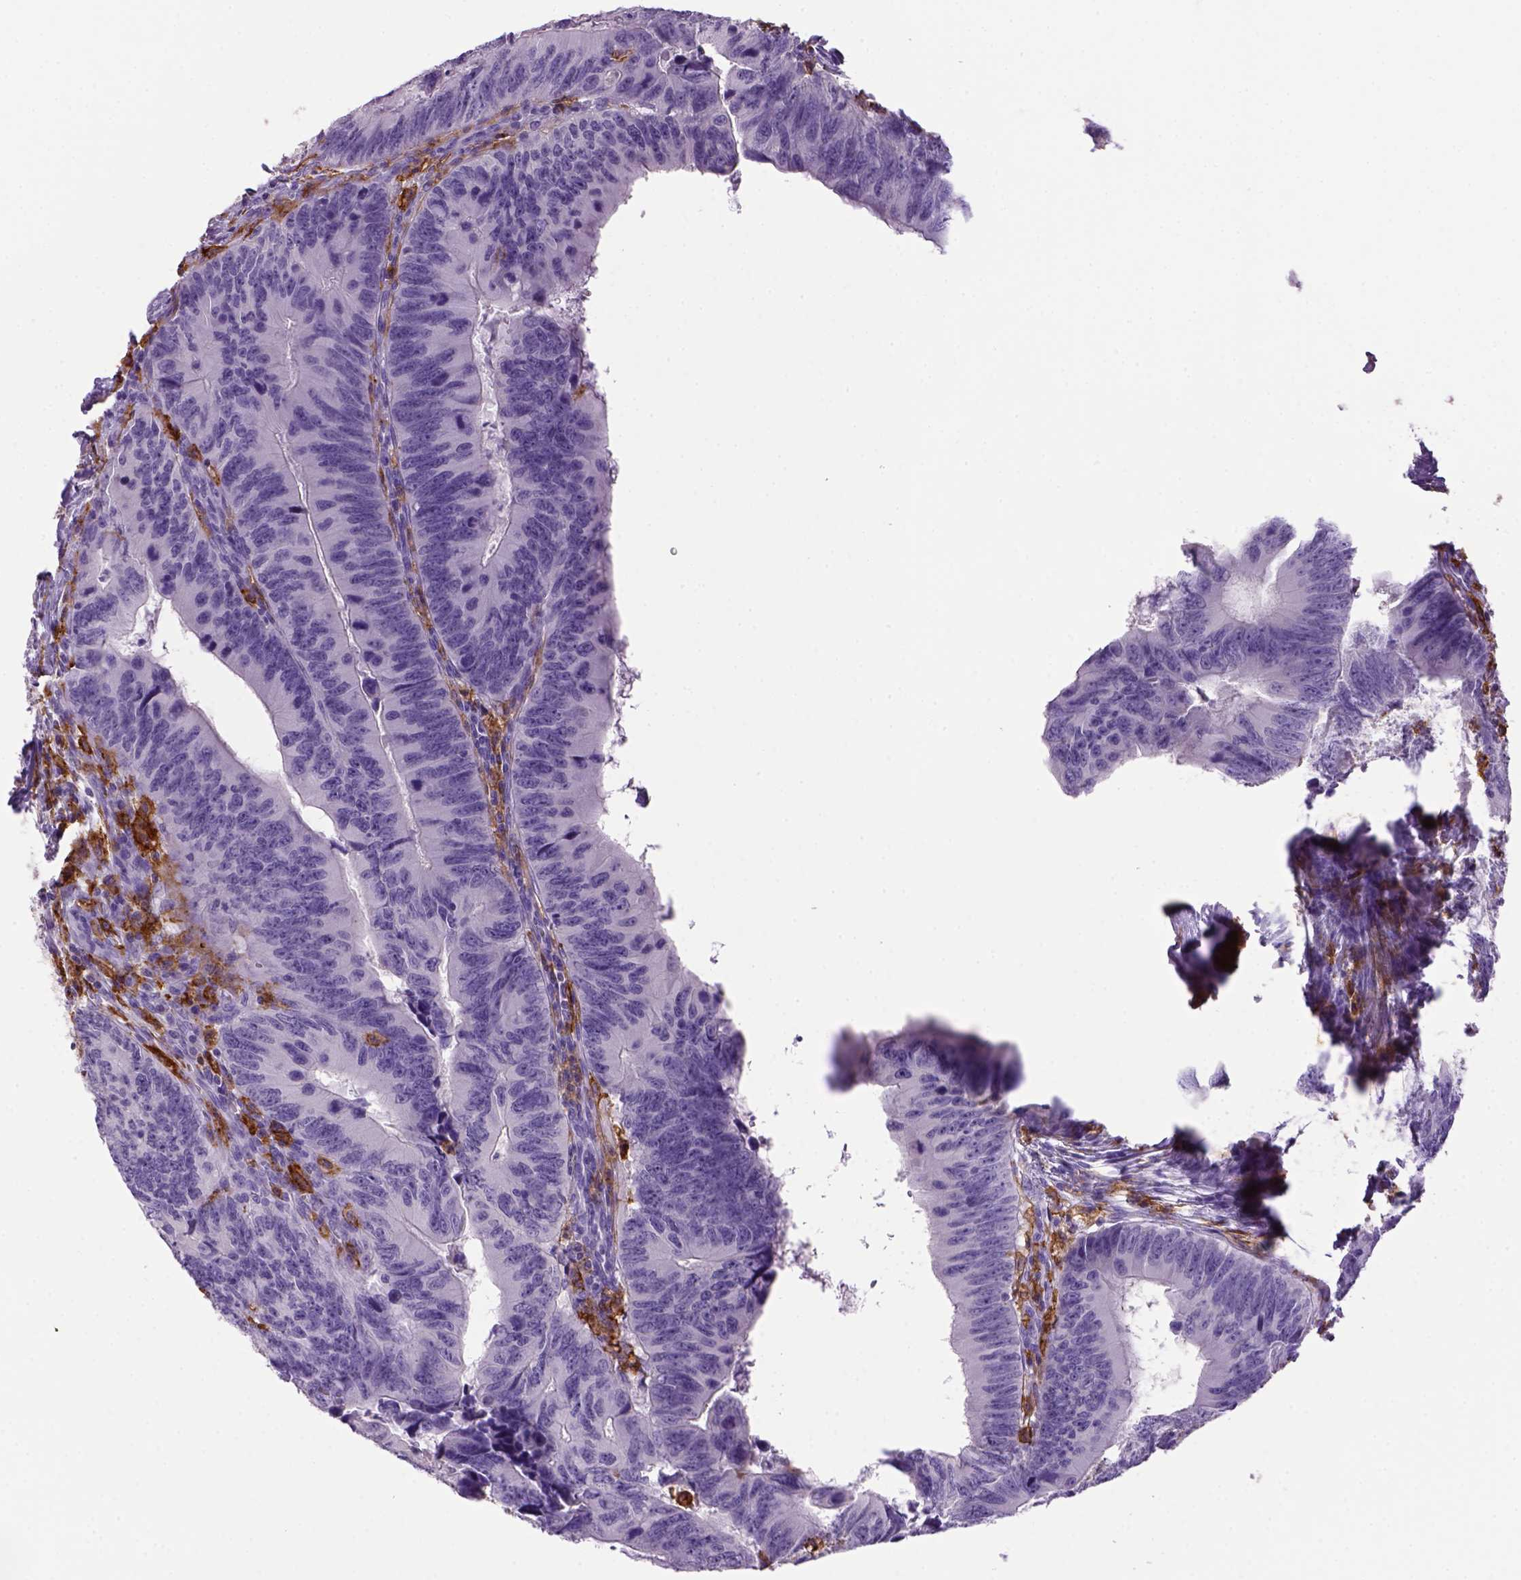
{"staining": {"intensity": "negative", "quantity": "none", "location": "none"}, "tissue": "colorectal cancer", "cell_type": "Tumor cells", "image_type": "cancer", "snomed": [{"axis": "morphology", "description": "Adenocarcinoma, NOS"}, {"axis": "topography", "description": "Colon"}], "caption": "Adenocarcinoma (colorectal) was stained to show a protein in brown. There is no significant positivity in tumor cells.", "gene": "CD14", "patient": {"sex": "female", "age": 82}}